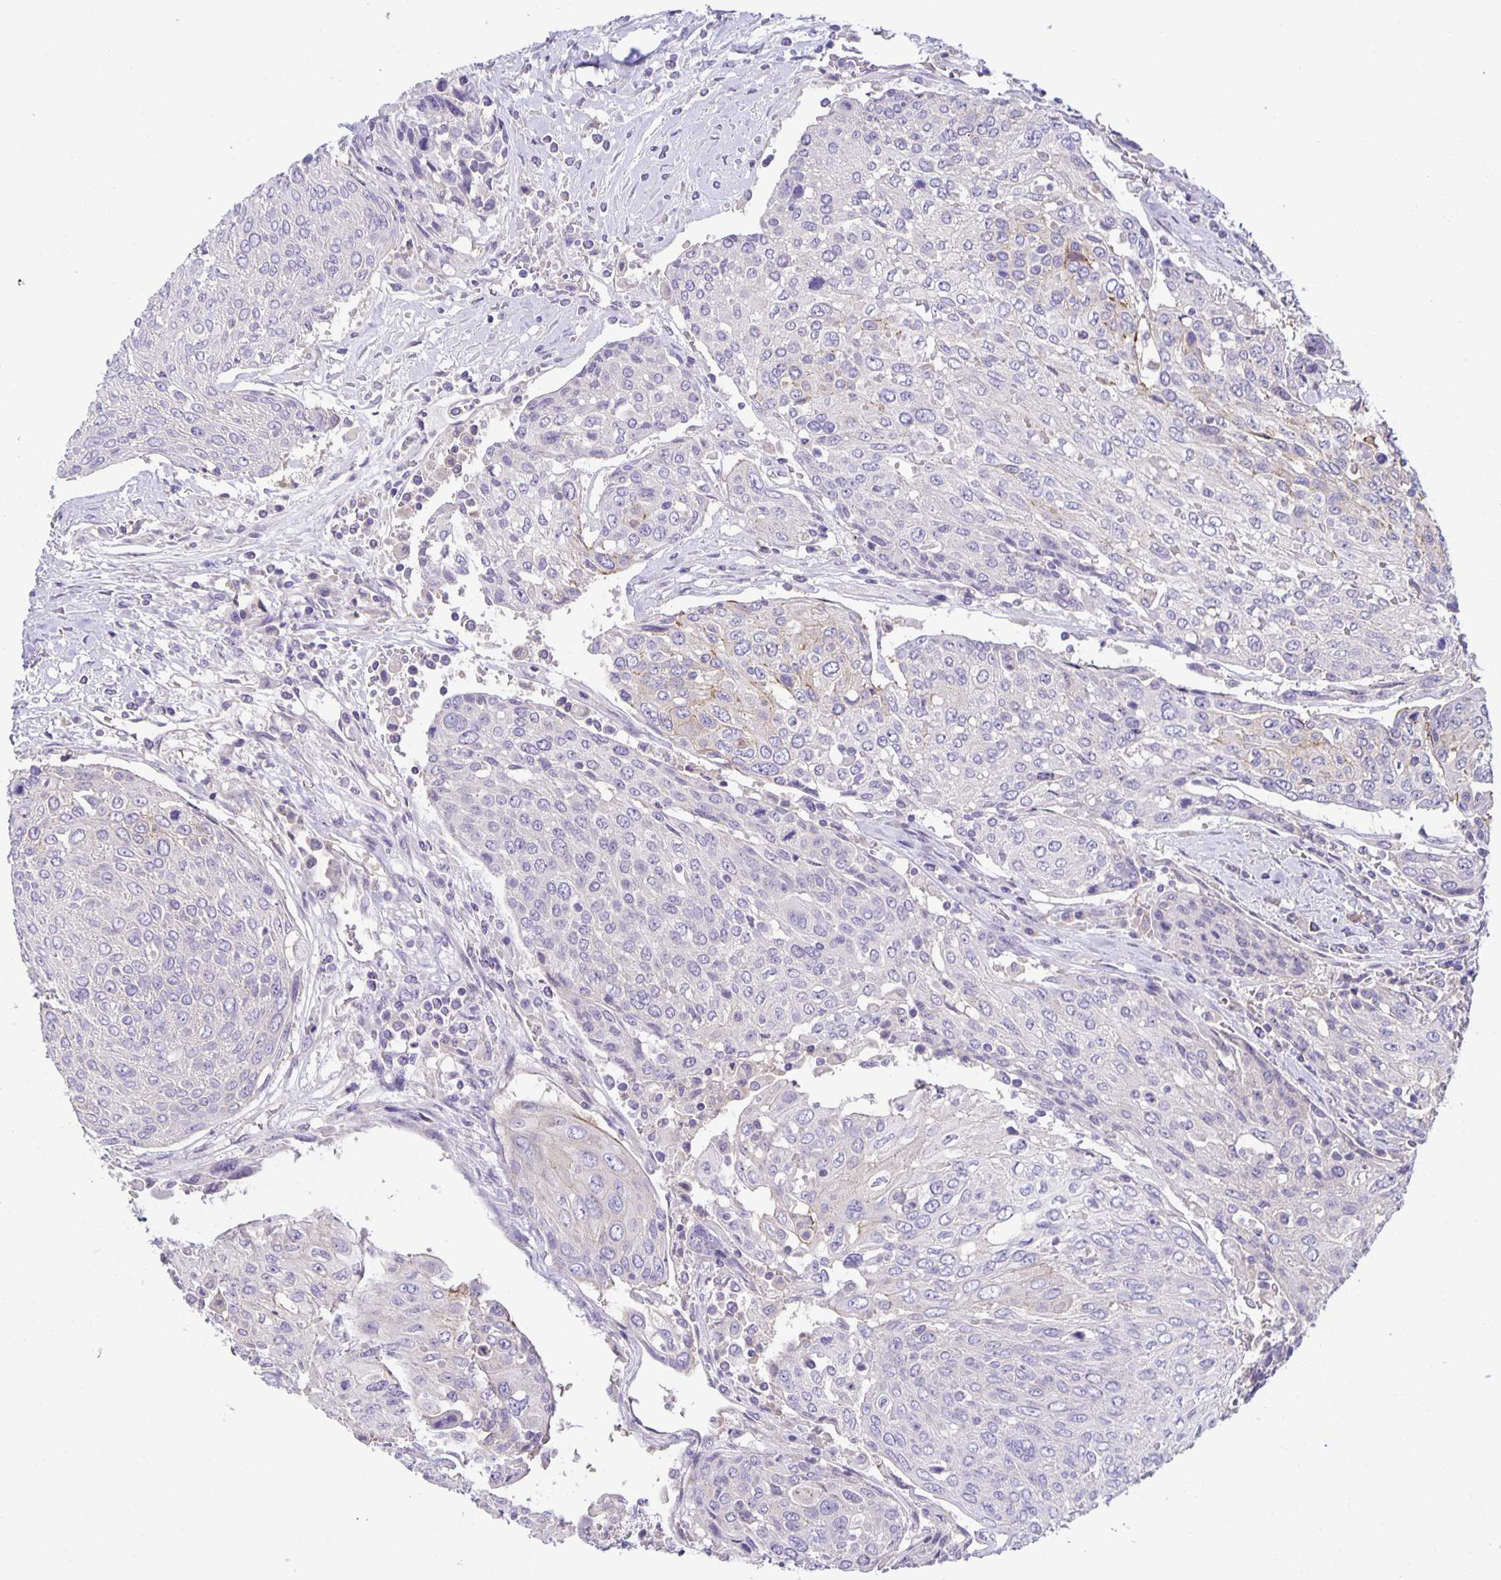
{"staining": {"intensity": "negative", "quantity": "none", "location": "none"}, "tissue": "urothelial cancer", "cell_type": "Tumor cells", "image_type": "cancer", "snomed": [{"axis": "morphology", "description": "Urothelial carcinoma, High grade"}, {"axis": "topography", "description": "Urinary bladder"}], "caption": "This is an immunohistochemistry (IHC) histopathology image of high-grade urothelial carcinoma. There is no positivity in tumor cells.", "gene": "PTPN3", "patient": {"sex": "female", "age": 70}}